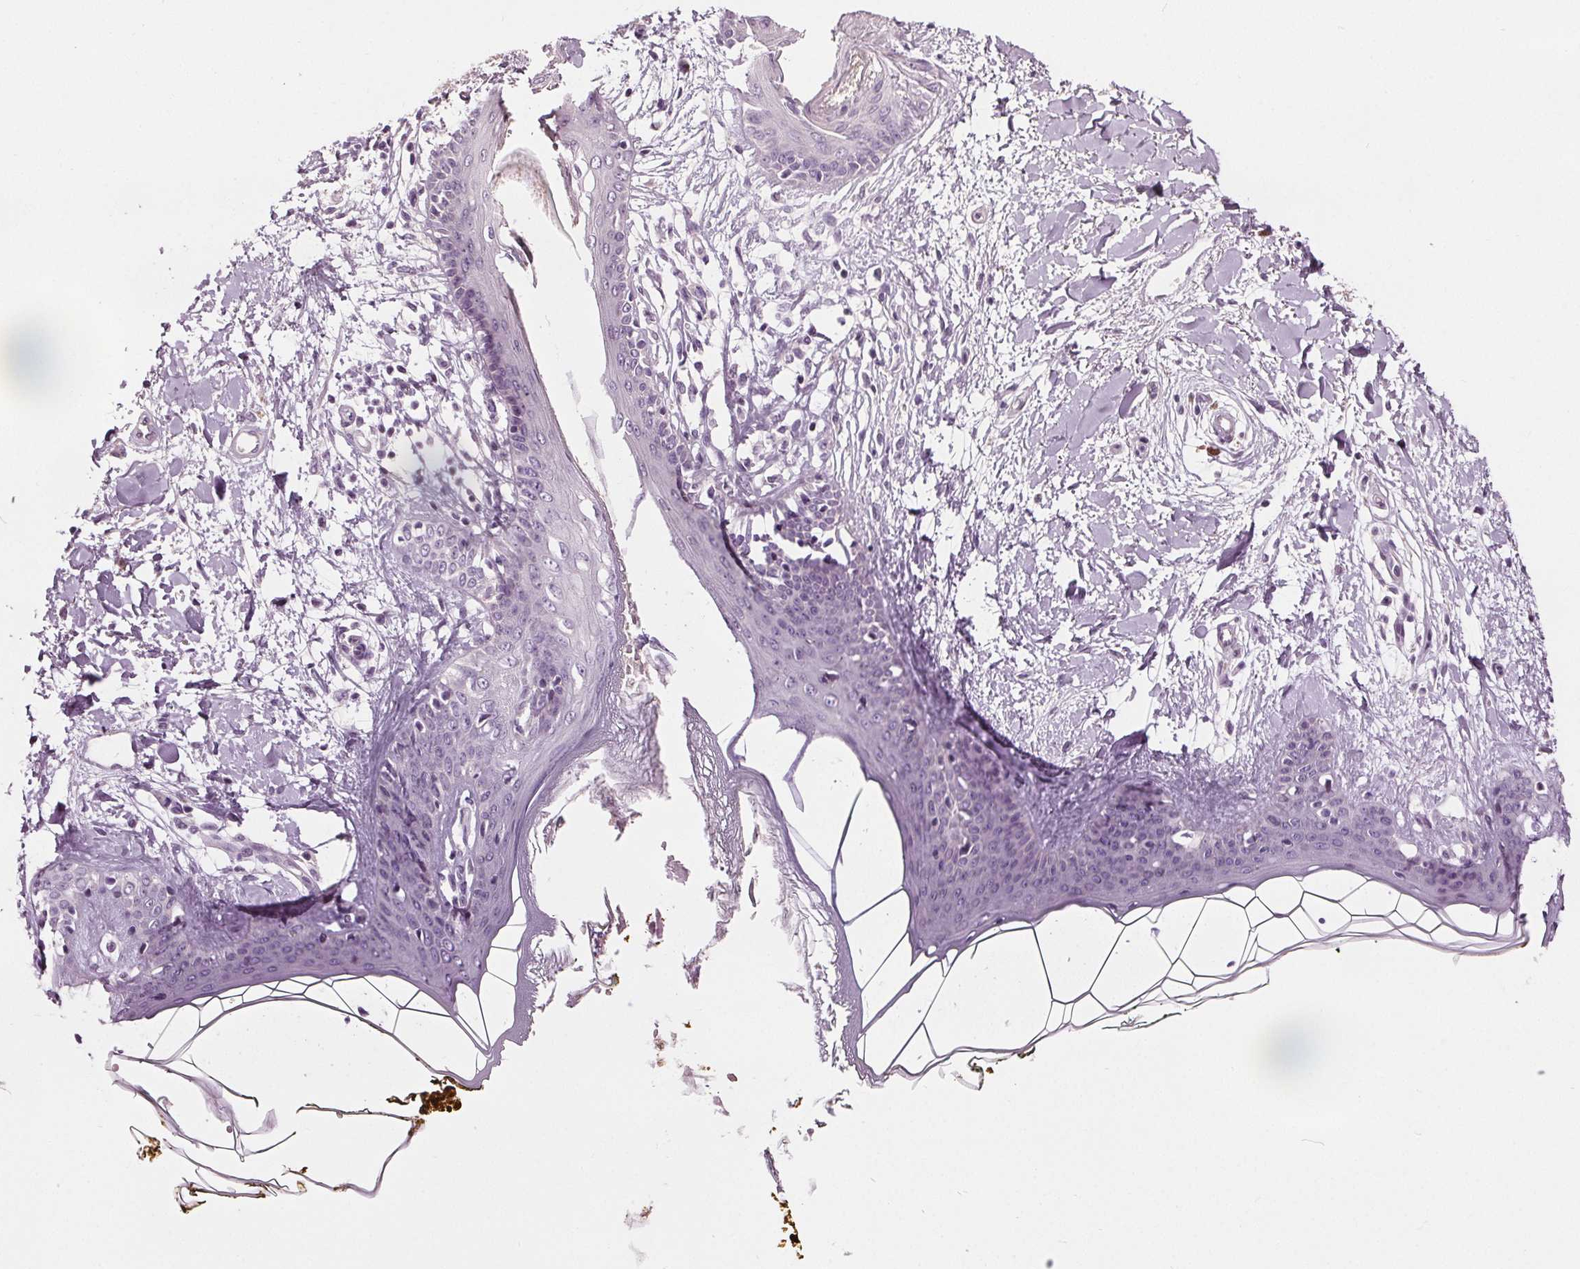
{"staining": {"intensity": "negative", "quantity": "none", "location": "none"}, "tissue": "skin", "cell_type": "Fibroblasts", "image_type": "normal", "snomed": [{"axis": "morphology", "description": "Normal tissue, NOS"}, {"axis": "topography", "description": "Skin"}], "caption": "This is an IHC photomicrograph of normal skin. There is no positivity in fibroblasts.", "gene": "RASA1", "patient": {"sex": "female", "age": 34}}